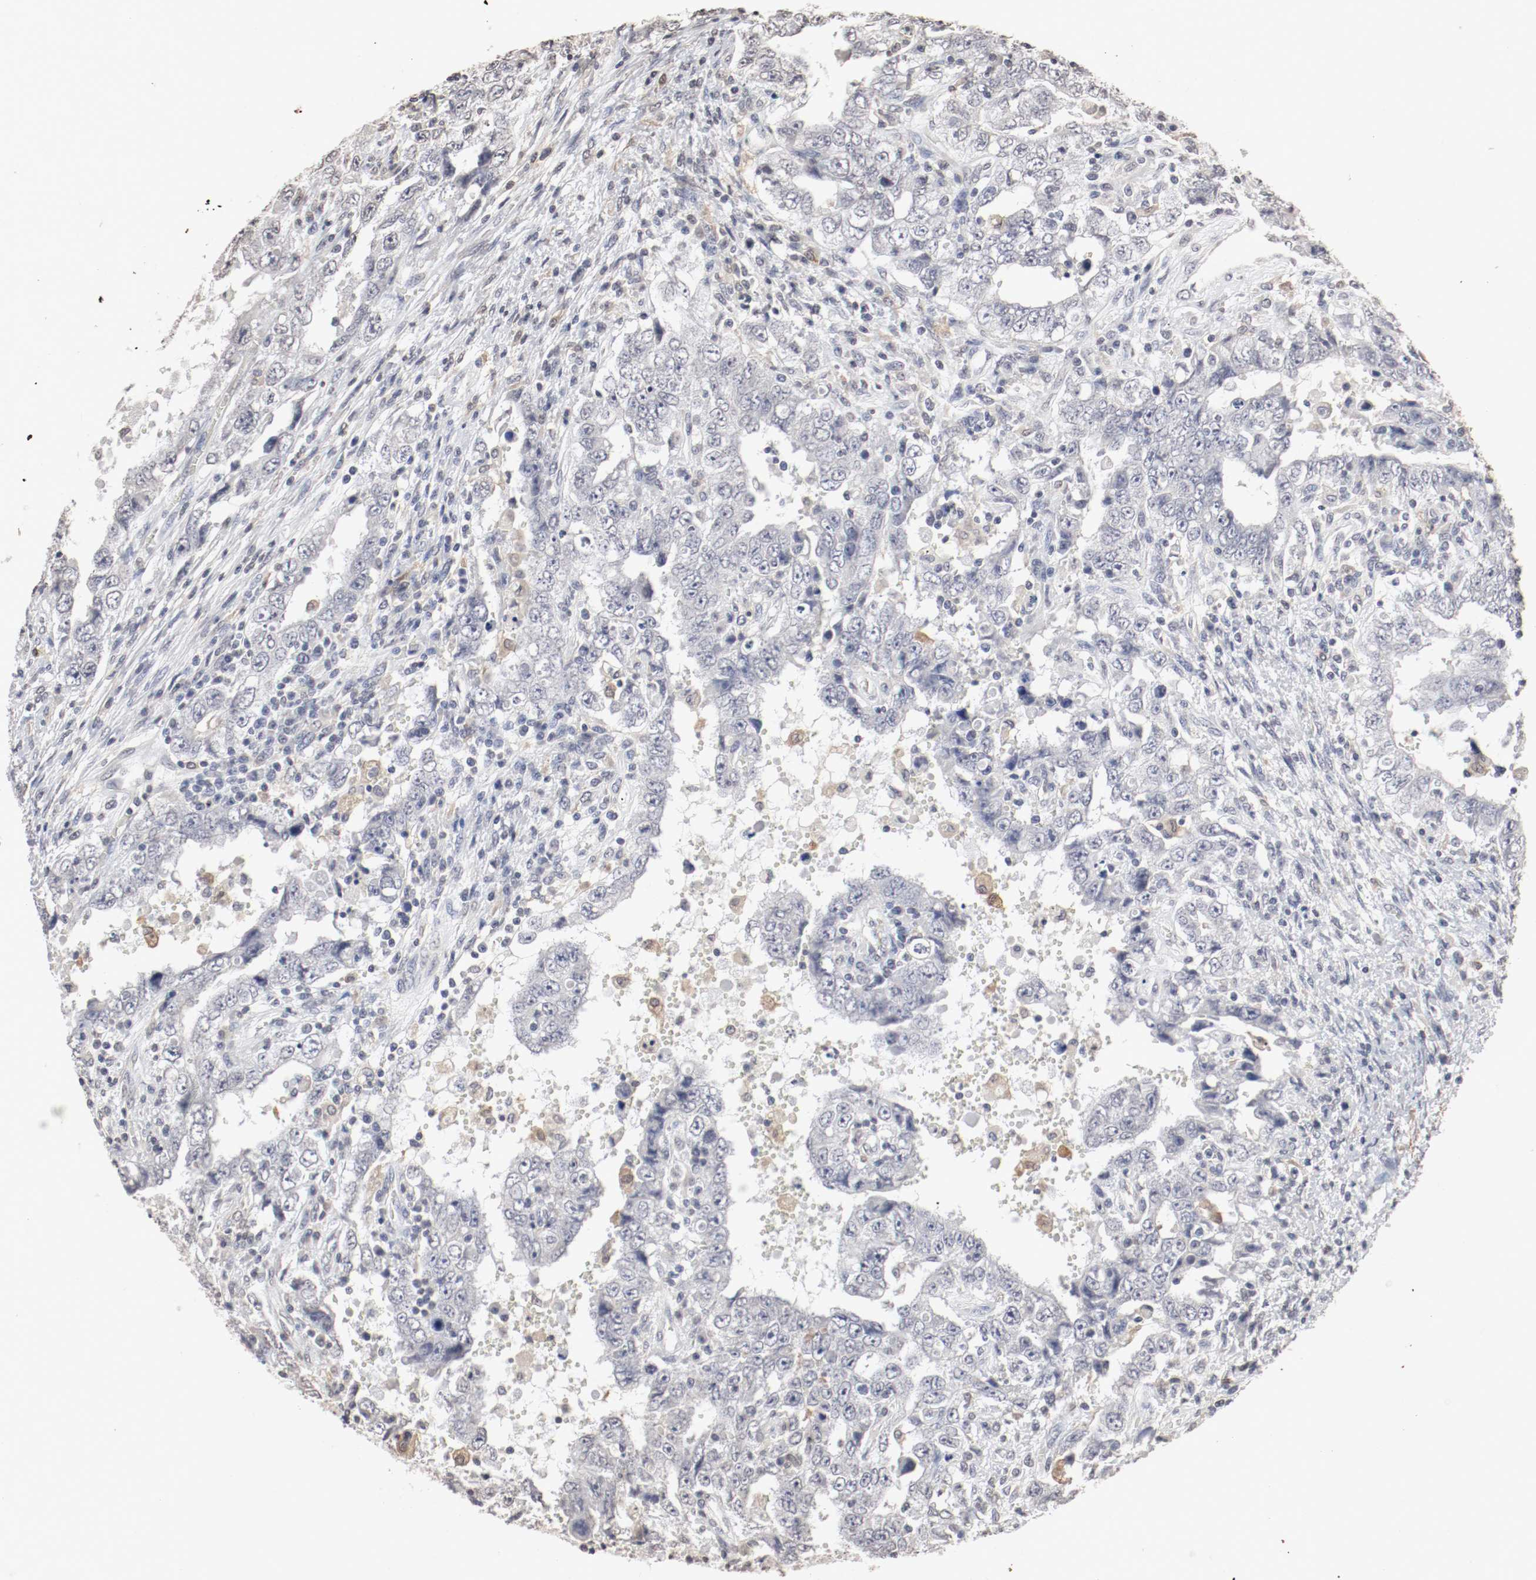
{"staining": {"intensity": "weak", "quantity": "<25%", "location": "cytoplasmic/membranous"}, "tissue": "testis cancer", "cell_type": "Tumor cells", "image_type": "cancer", "snomed": [{"axis": "morphology", "description": "Carcinoma, Embryonal, NOS"}, {"axis": "topography", "description": "Testis"}], "caption": "The IHC histopathology image has no significant positivity in tumor cells of testis cancer (embryonal carcinoma) tissue. (Brightfield microscopy of DAB (3,3'-diaminobenzidine) immunohistochemistry at high magnification).", "gene": "WASL", "patient": {"sex": "male", "age": 26}}